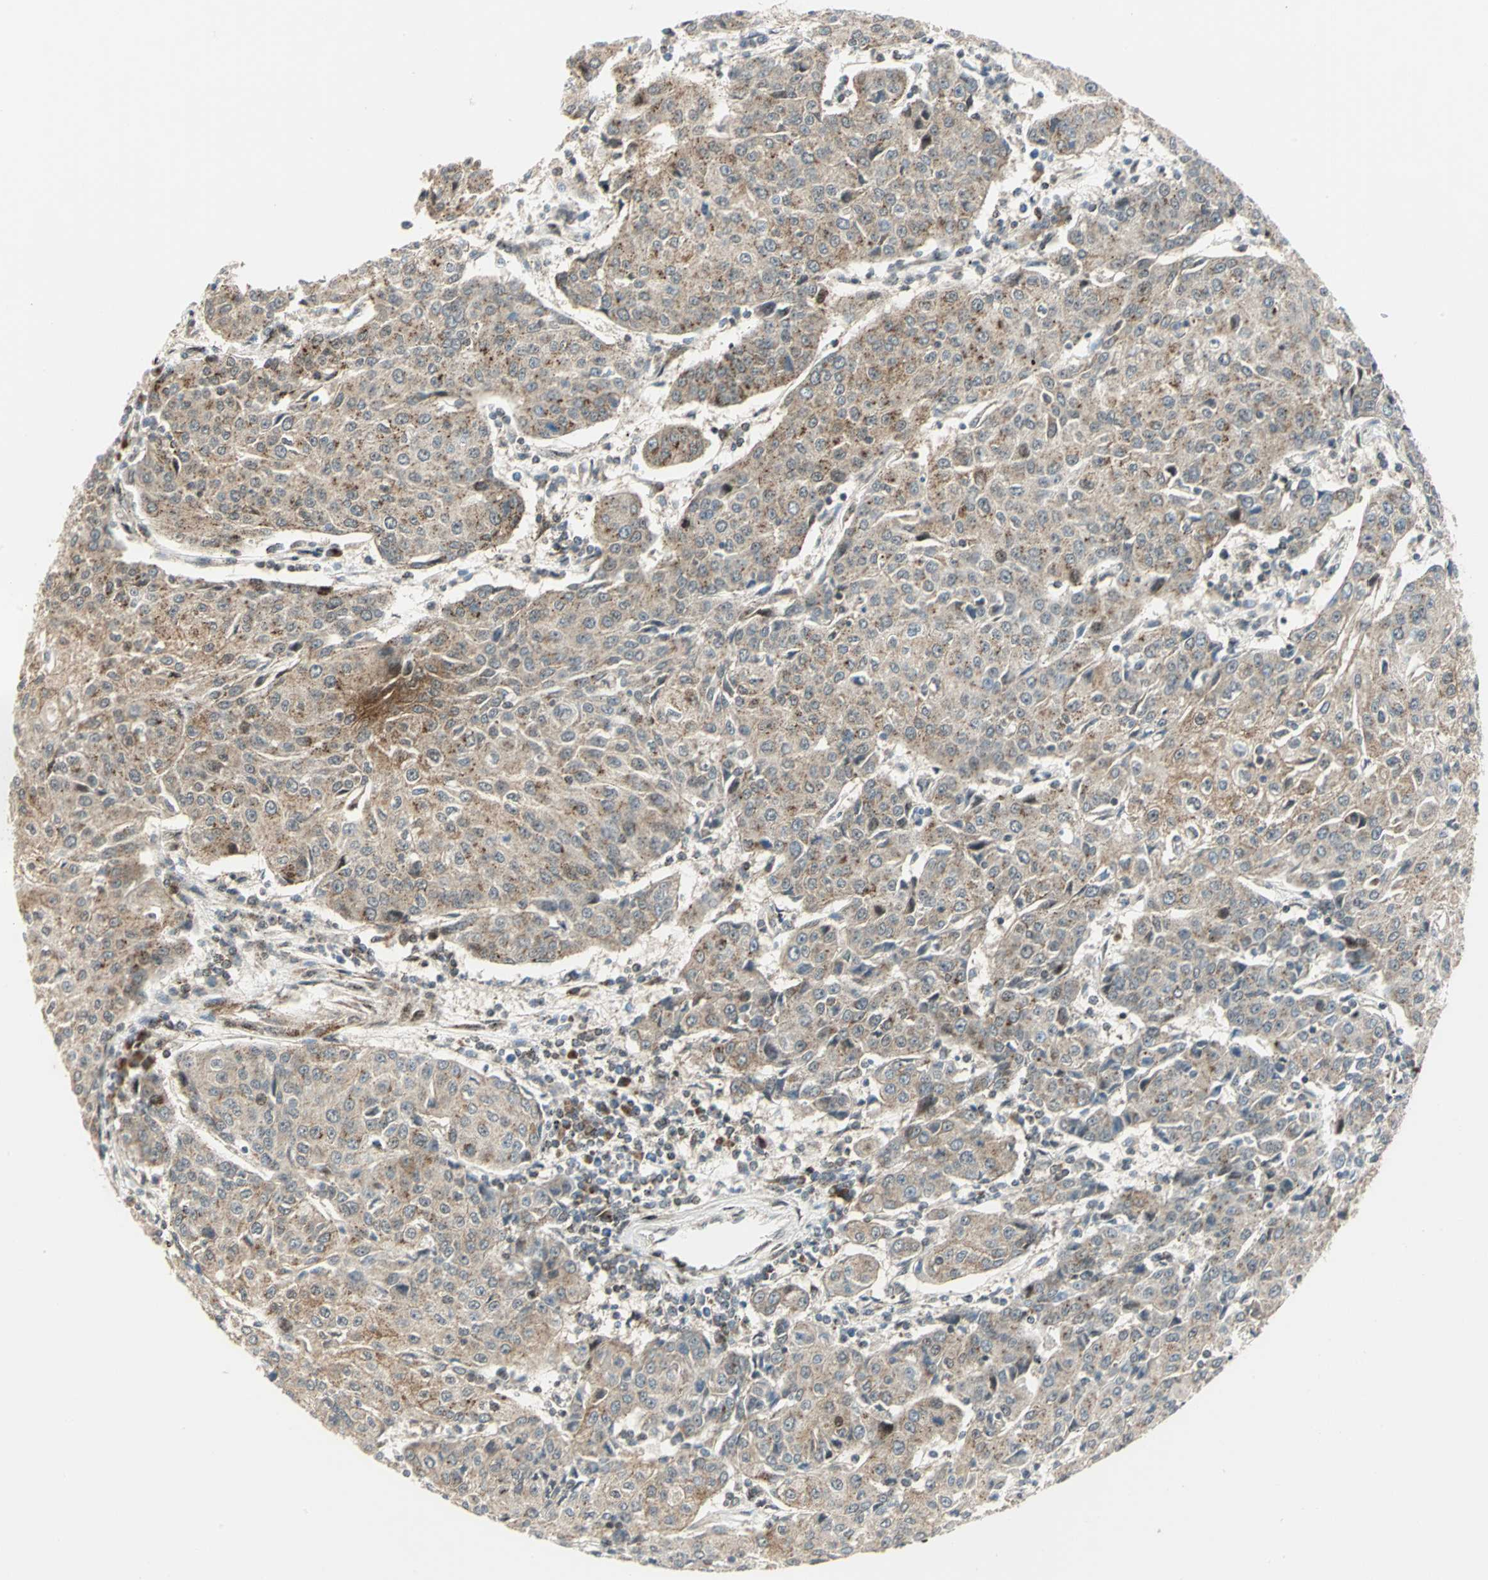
{"staining": {"intensity": "moderate", "quantity": ">75%", "location": "cytoplasmic/membranous"}, "tissue": "urothelial cancer", "cell_type": "Tumor cells", "image_type": "cancer", "snomed": [{"axis": "morphology", "description": "Urothelial carcinoma, High grade"}, {"axis": "topography", "description": "Urinary bladder"}], "caption": "IHC (DAB) staining of urothelial cancer displays moderate cytoplasmic/membranous protein staining in approximately >75% of tumor cells.", "gene": "ATP6V1A", "patient": {"sex": "female", "age": 85}}